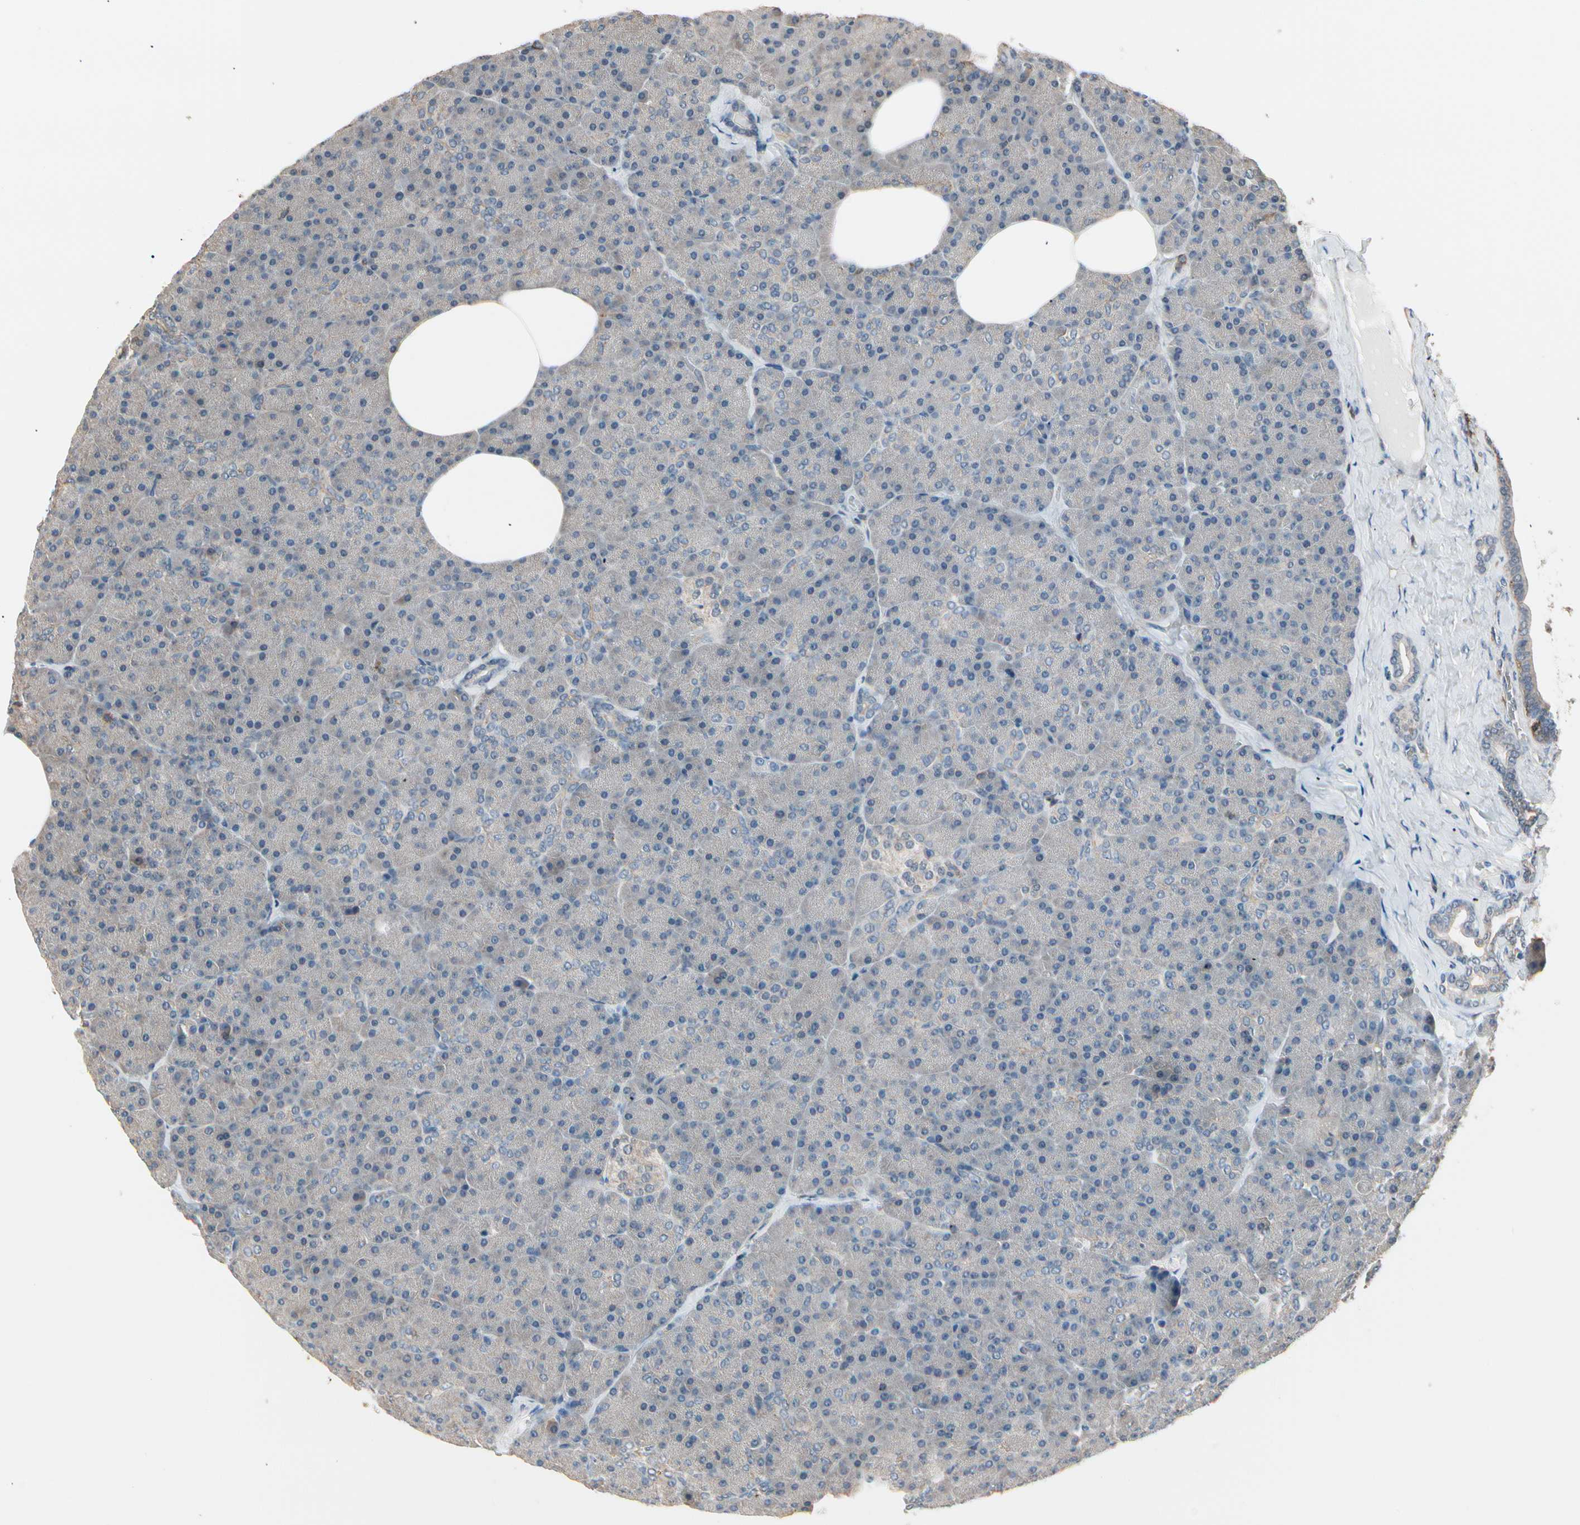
{"staining": {"intensity": "weak", "quantity": "<25%", "location": "cytoplasmic/membranous"}, "tissue": "pancreas", "cell_type": "Exocrine glandular cells", "image_type": "normal", "snomed": [{"axis": "morphology", "description": "Normal tissue, NOS"}, {"axis": "topography", "description": "Pancreas"}], "caption": "There is no significant staining in exocrine glandular cells of pancreas. (Stains: DAB (3,3'-diaminobenzidine) immunohistochemistry (IHC) with hematoxylin counter stain, Microscopy: brightfield microscopy at high magnification).", "gene": "MAPK13", "patient": {"sex": "female", "age": 35}}